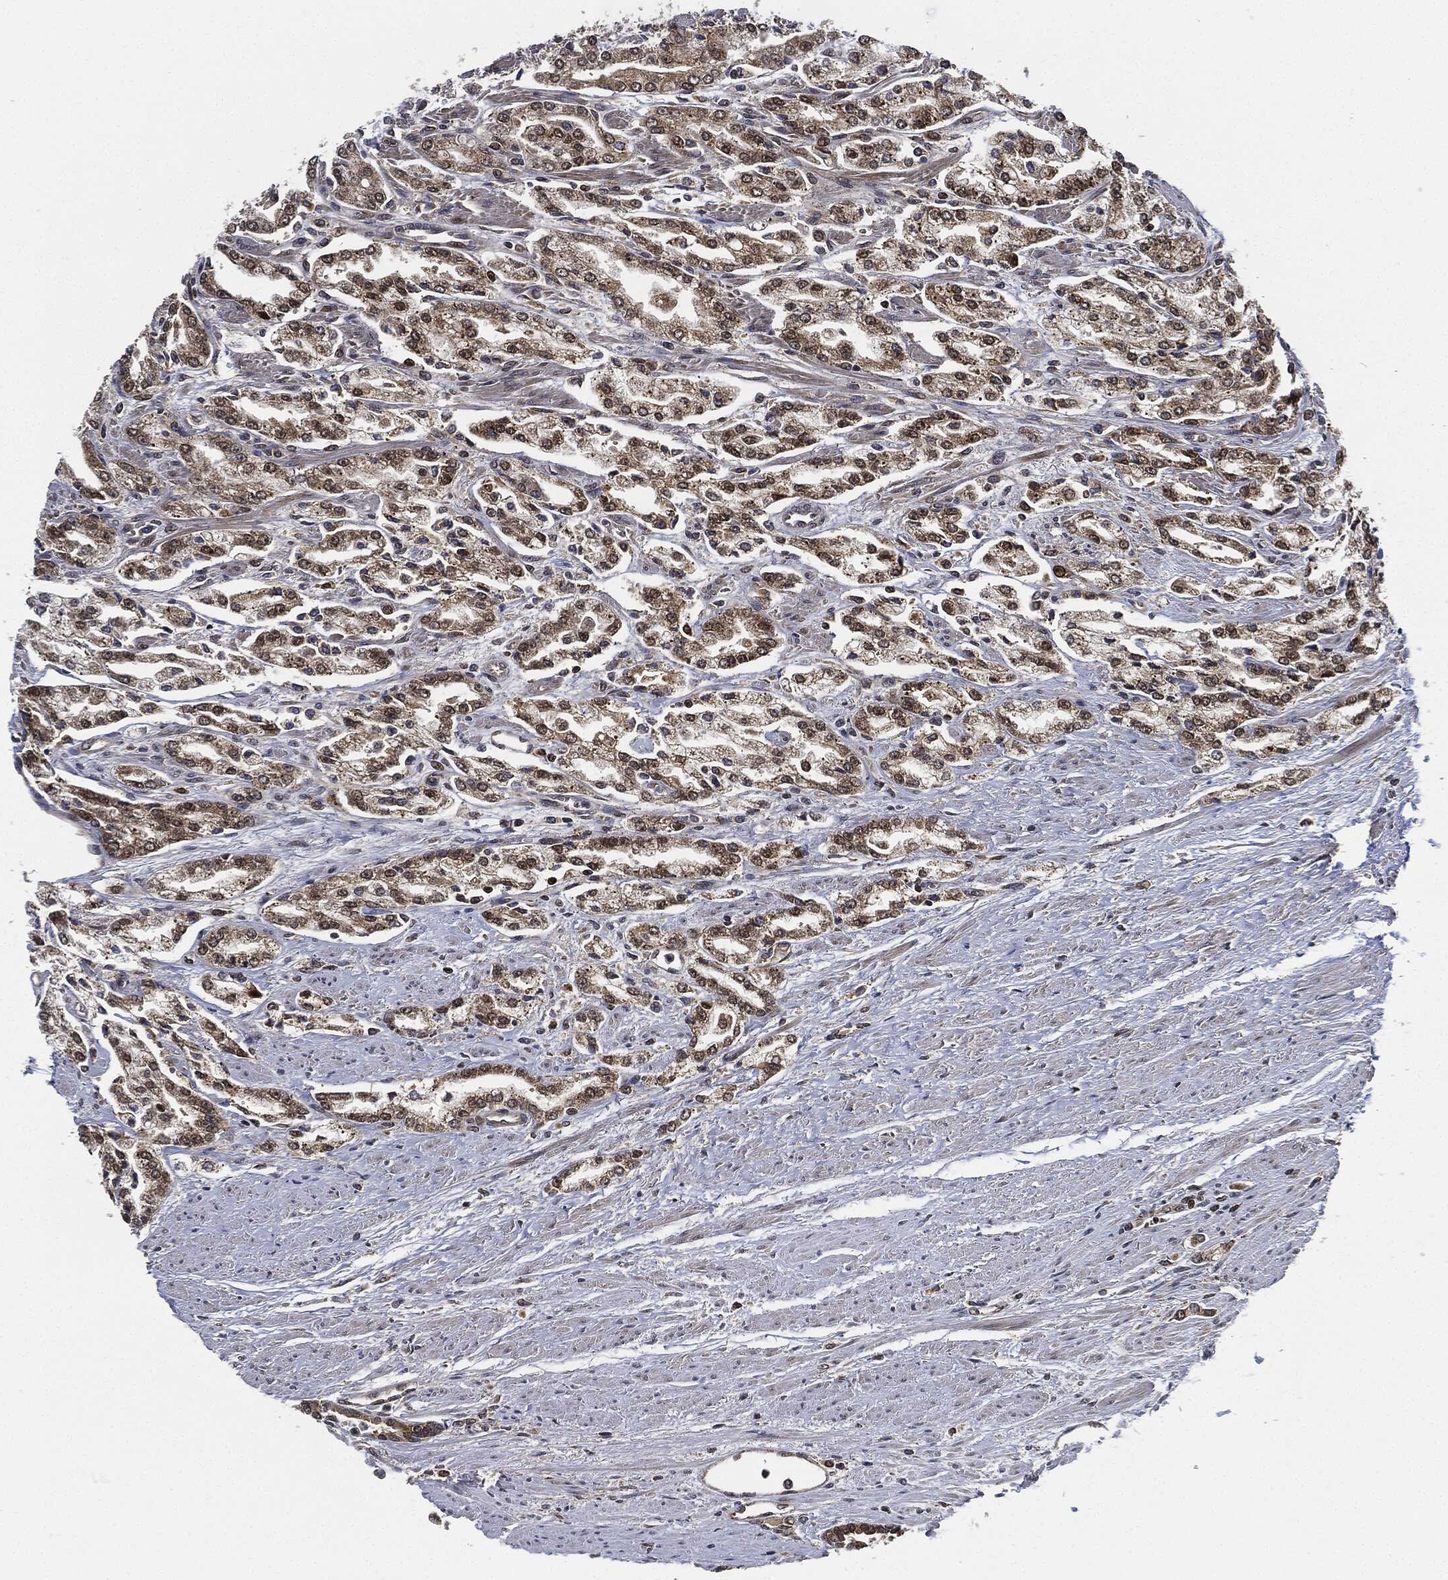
{"staining": {"intensity": "moderate", "quantity": ">75%", "location": "cytoplasmic/membranous"}, "tissue": "prostate cancer", "cell_type": "Tumor cells", "image_type": "cancer", "snomed": [{"axis": "morphology", "description": "Adenocarcinoma, Medium grade"}, {"axis": "topography", "description": "Prostate"}], "caption": "Approximately >75% of tumor cells in prostate cancer (adenocarcinoma (medium-grade)) reveal moderate cytoplasmic/membranous protein positivity as visualized by brown immunohistochemical staining.", "gene": "RNASEL", "patient": {"sex": "male", "age": 71}}